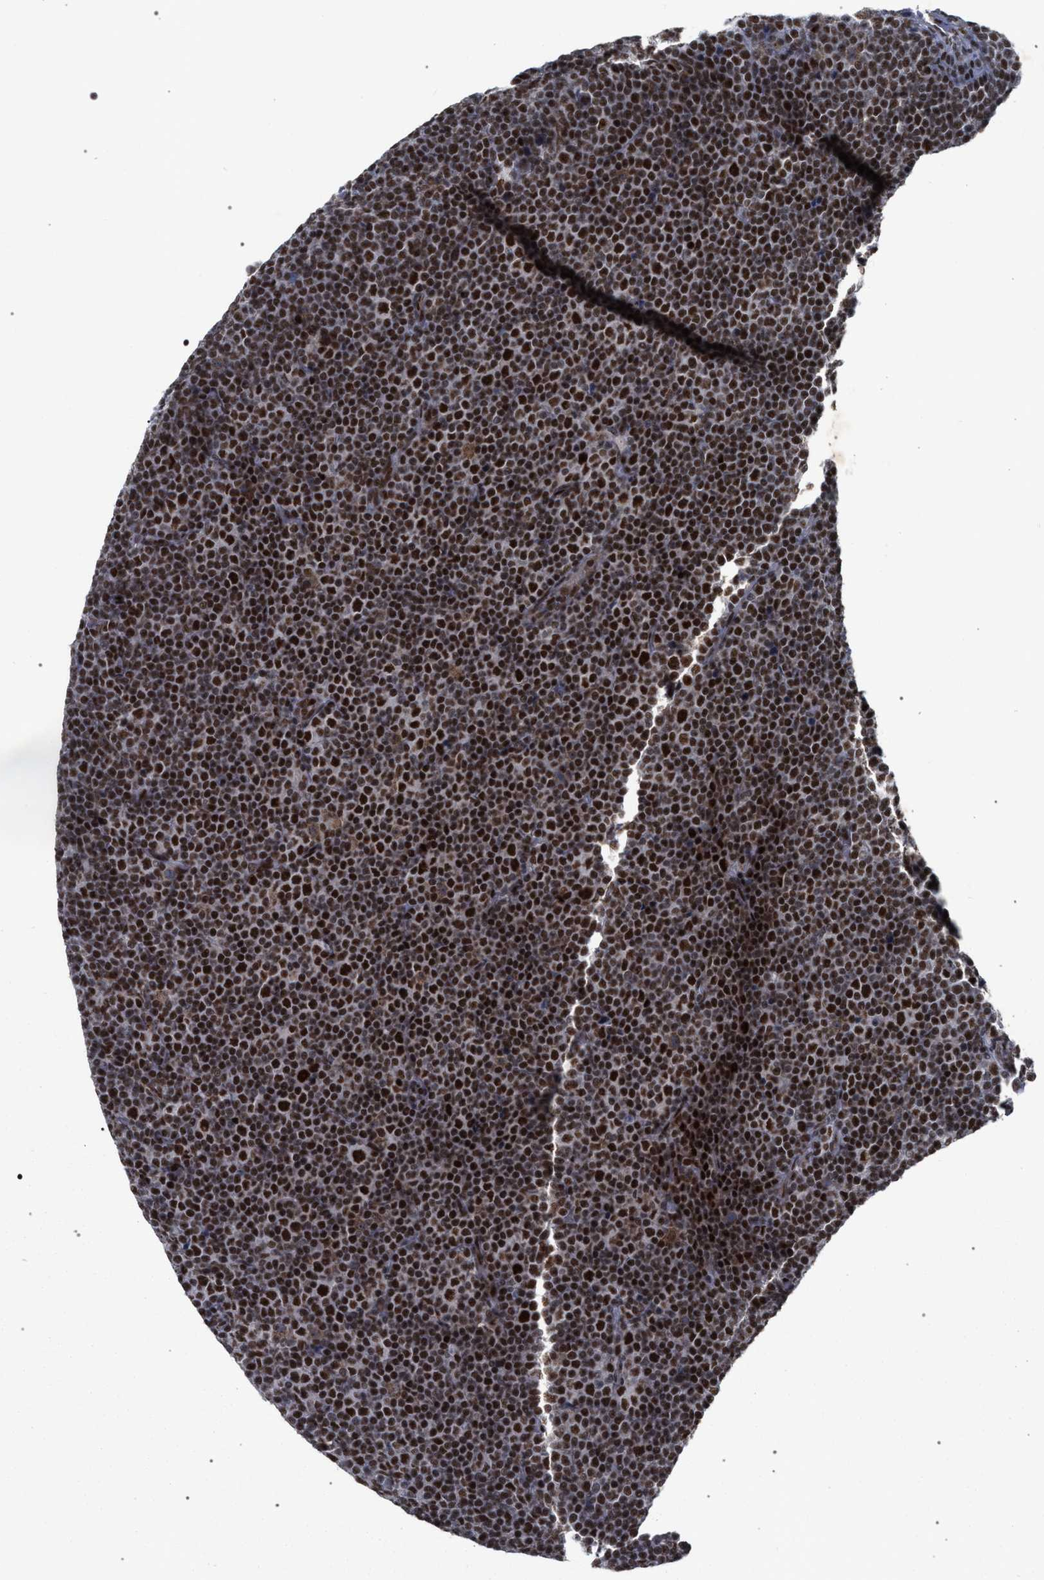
{"staining": {"intensity": "strong", "quantity": ">75%", "location": "nuclear"}, "tissue": "lymphoma", "cell_type": "Tumor cells", "image_type": "cancer", "snomed": [{"axis": "morphology", "description": "Malignant lymphoma, non-Hodgkin's type, Low grade"}, {"axis": "topography", "description": "Lymph node"}], "caption": "Strong nuclear protein expression is seen in approximately >75% of tumor cells in lymphoma.", "gene": "SCAF4", "patient": {"sex": "female", "age": 67}}